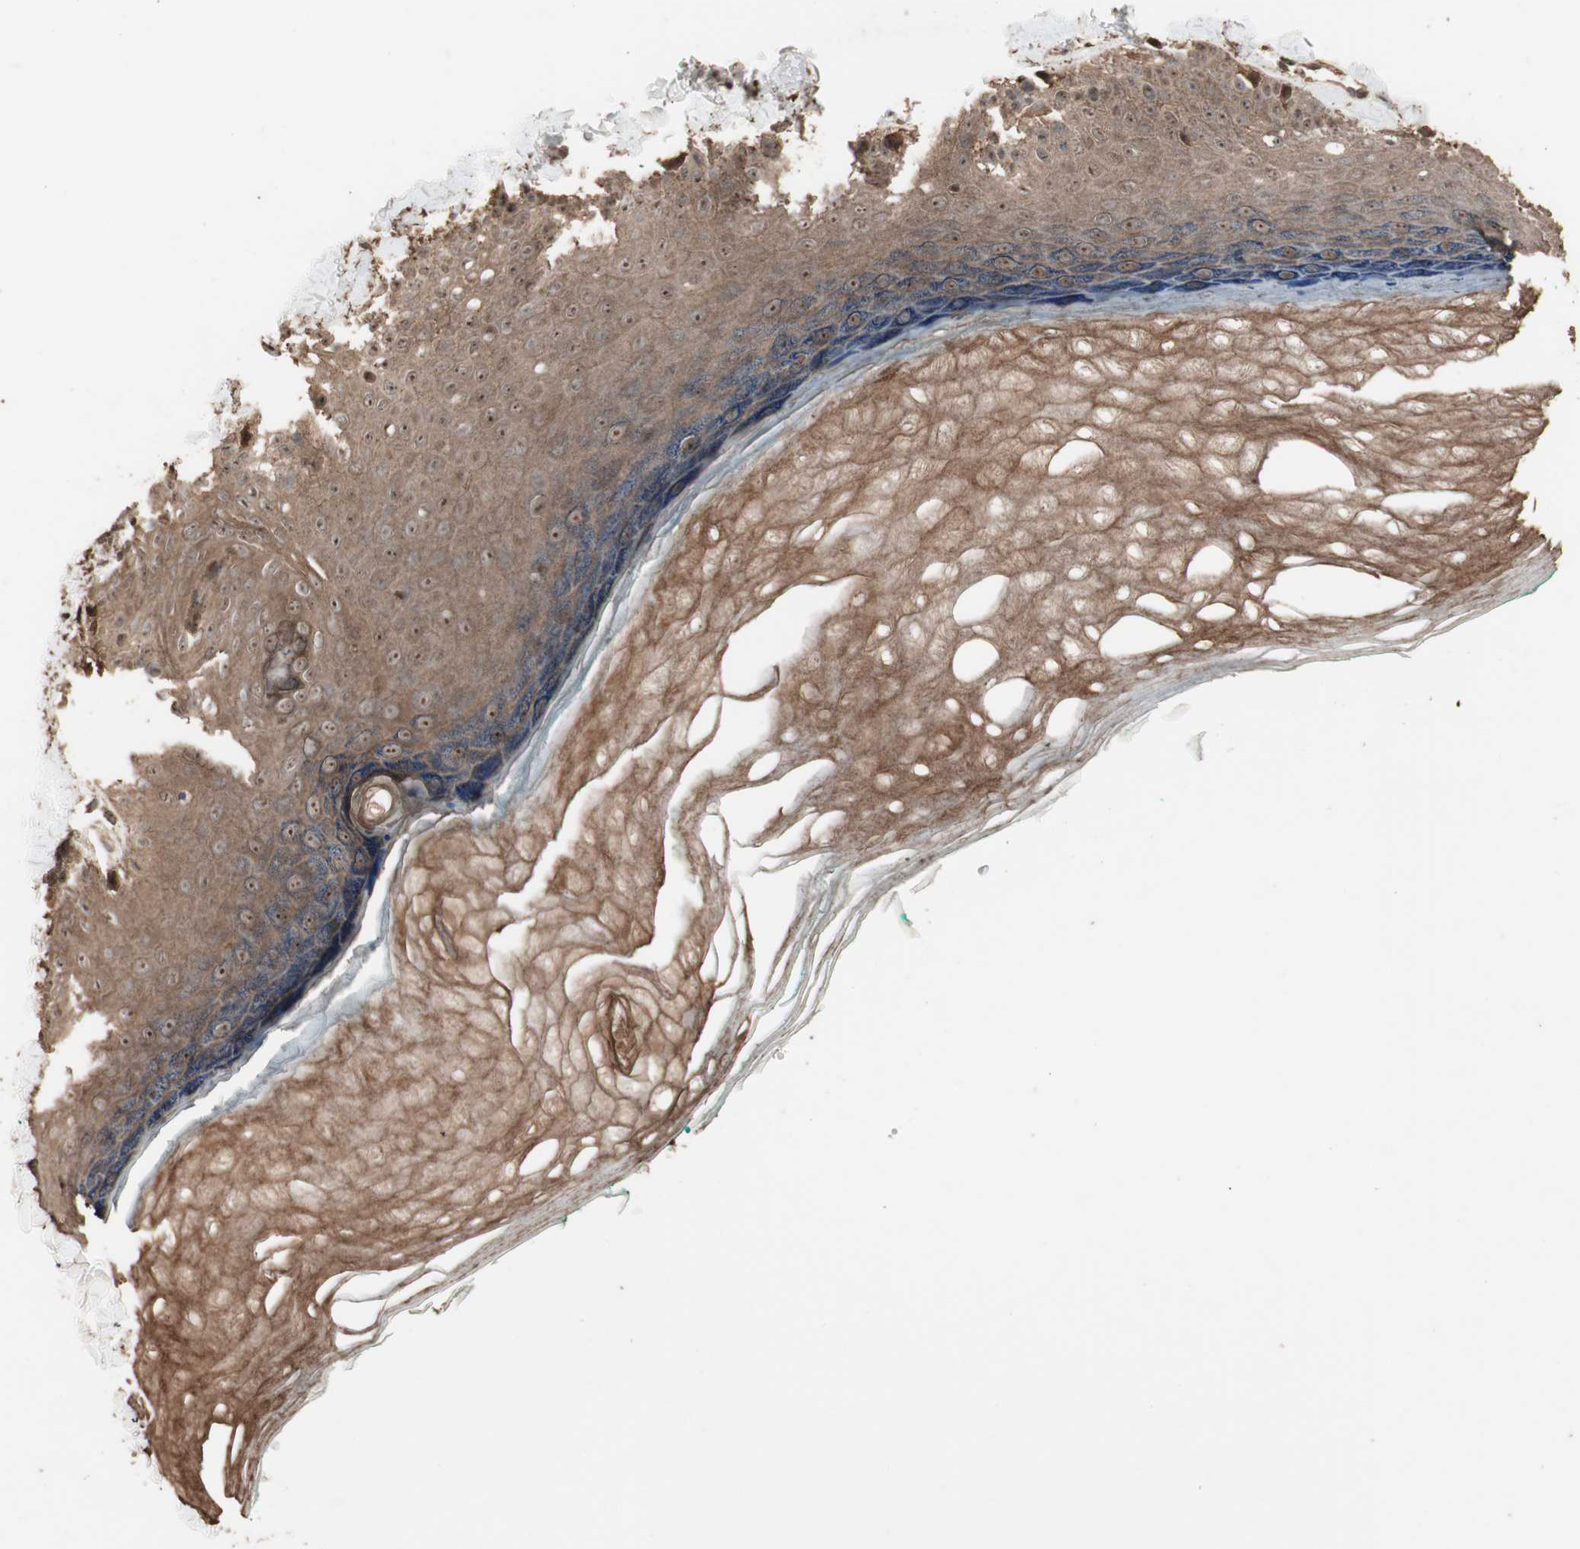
{"staining": {"intensity": "moderate", "quantity": ">75%", "location": "cytoplasmic/membranous,nuclear"}, "tissue": "skin", "cell_type": "Fibroblasts", "image_type": "normal", "snomed": [{"axis": "morphology", "description": "Normal tissue, NOS"}, {"axis": "topography", "description": "Skin"}], "caption": "Normal skin was stained to show a protein in brown. There is medium levels of moderate cytoplasmic/membranous,nuclear expression in about >75% of fibroblasts. (DAB = brown stain, brightfield microscopy at high magnification).", "gene": "USP20", "patient": {"sex": "male", "age": 26}}